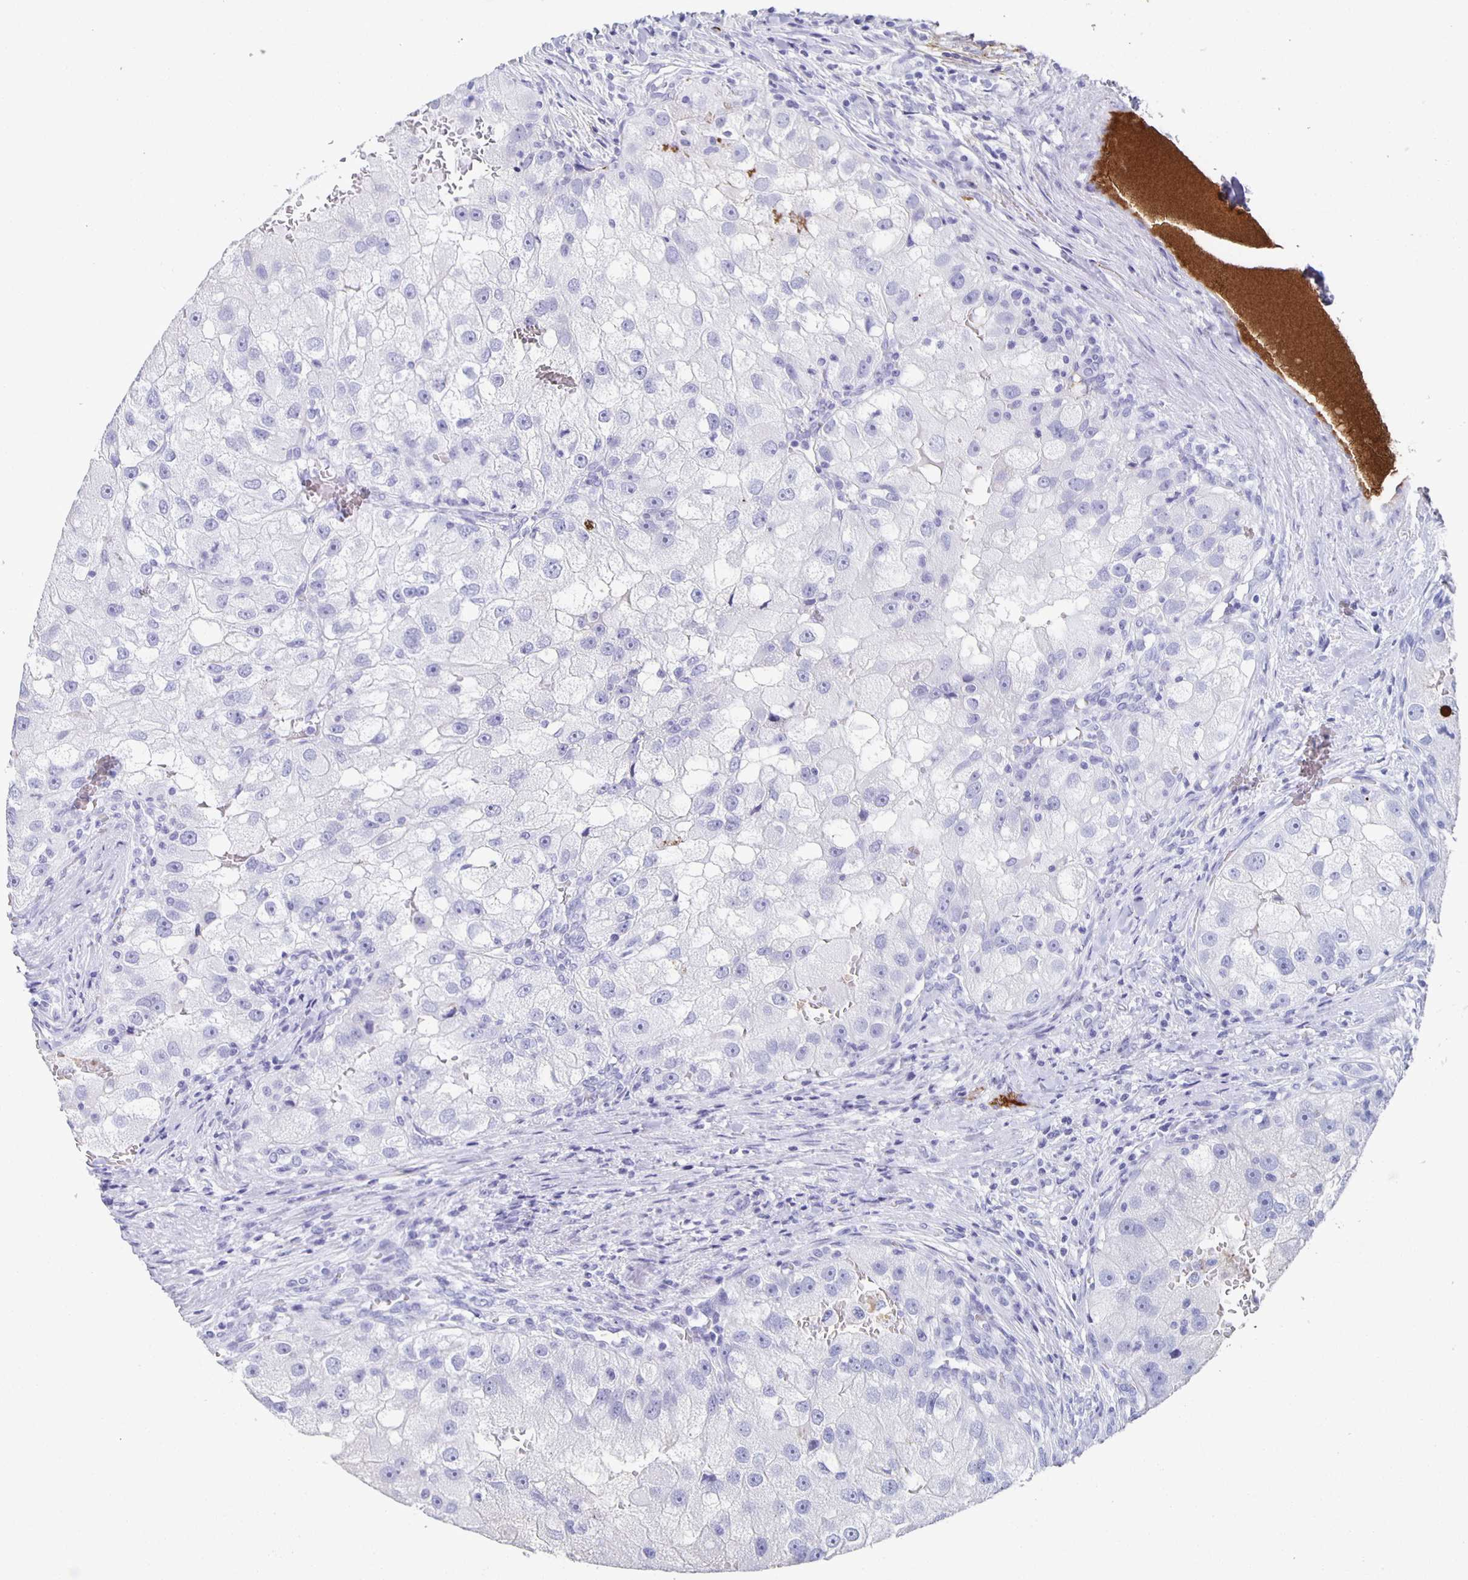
{"staining": {"intensity": "negative", "quantity": "none", "location": "none"}, "tissue": "renal cancer", "cell_type": "Tumor cells", "image_type": "cancer", "snomed": [{"axis": "morphology", "description": "Adenocarcinoma, NOS"}, {"axis": "topography", "description": "Kidney"}], "caption": "A high-resolution histopathology image shows immunohistochemistry (IHC) staining of adenocarcinoma (renal), which demonstrates no significant positivity in tumor cells.", "gene": "FGA", "patient": {"sex": "male", "age": 63}}